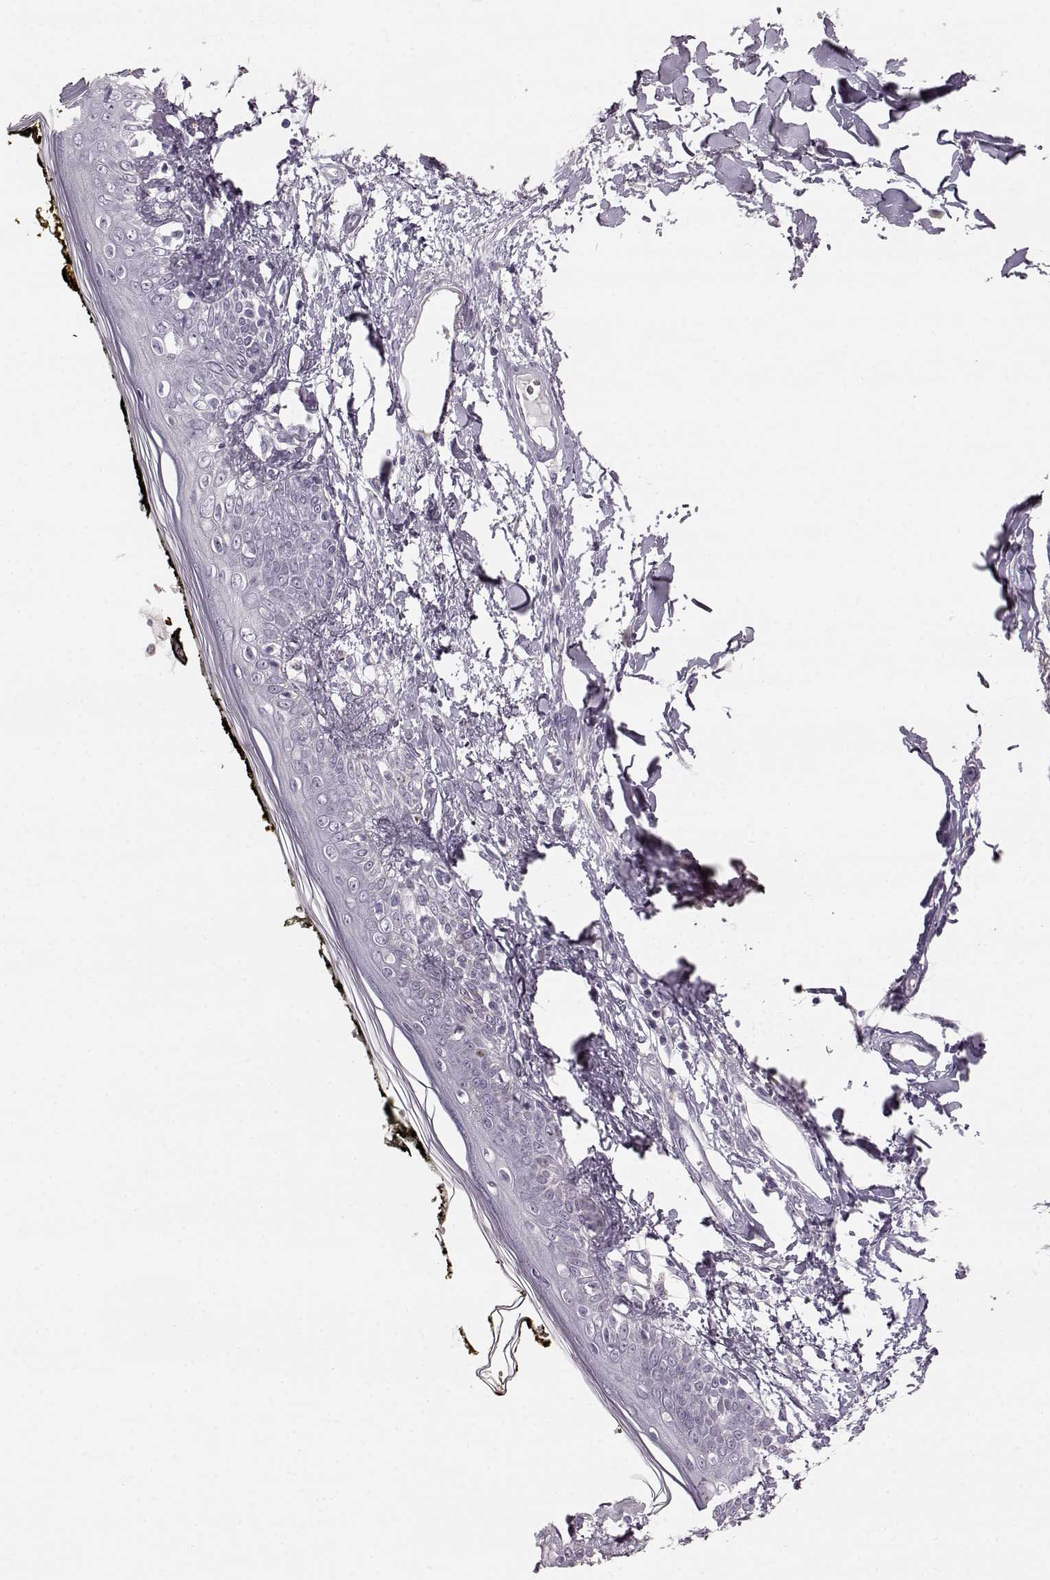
{"staining": {"intensity": "negative", "quantity": "none", "location": "none"}, "tissue": "skin", "cell_type": "Fibroblasts", "image_type": "normal", "snomed": [{"axis": "morphology", "description": "Normal tissue, NOS"}, {"axis": "topography", "description": "Skin"}], "caption": "Immunohistochemistry of benign skin displays no staining in fibroblasts. (Stains: DAB (3,3'-diaminobenzidine) IHC with hematoxylin counter stain, Microscopy: brightfield microscopy at high magnification).", "gene": "BFSP2", "patient": {"sex": "male", "age": 76}}